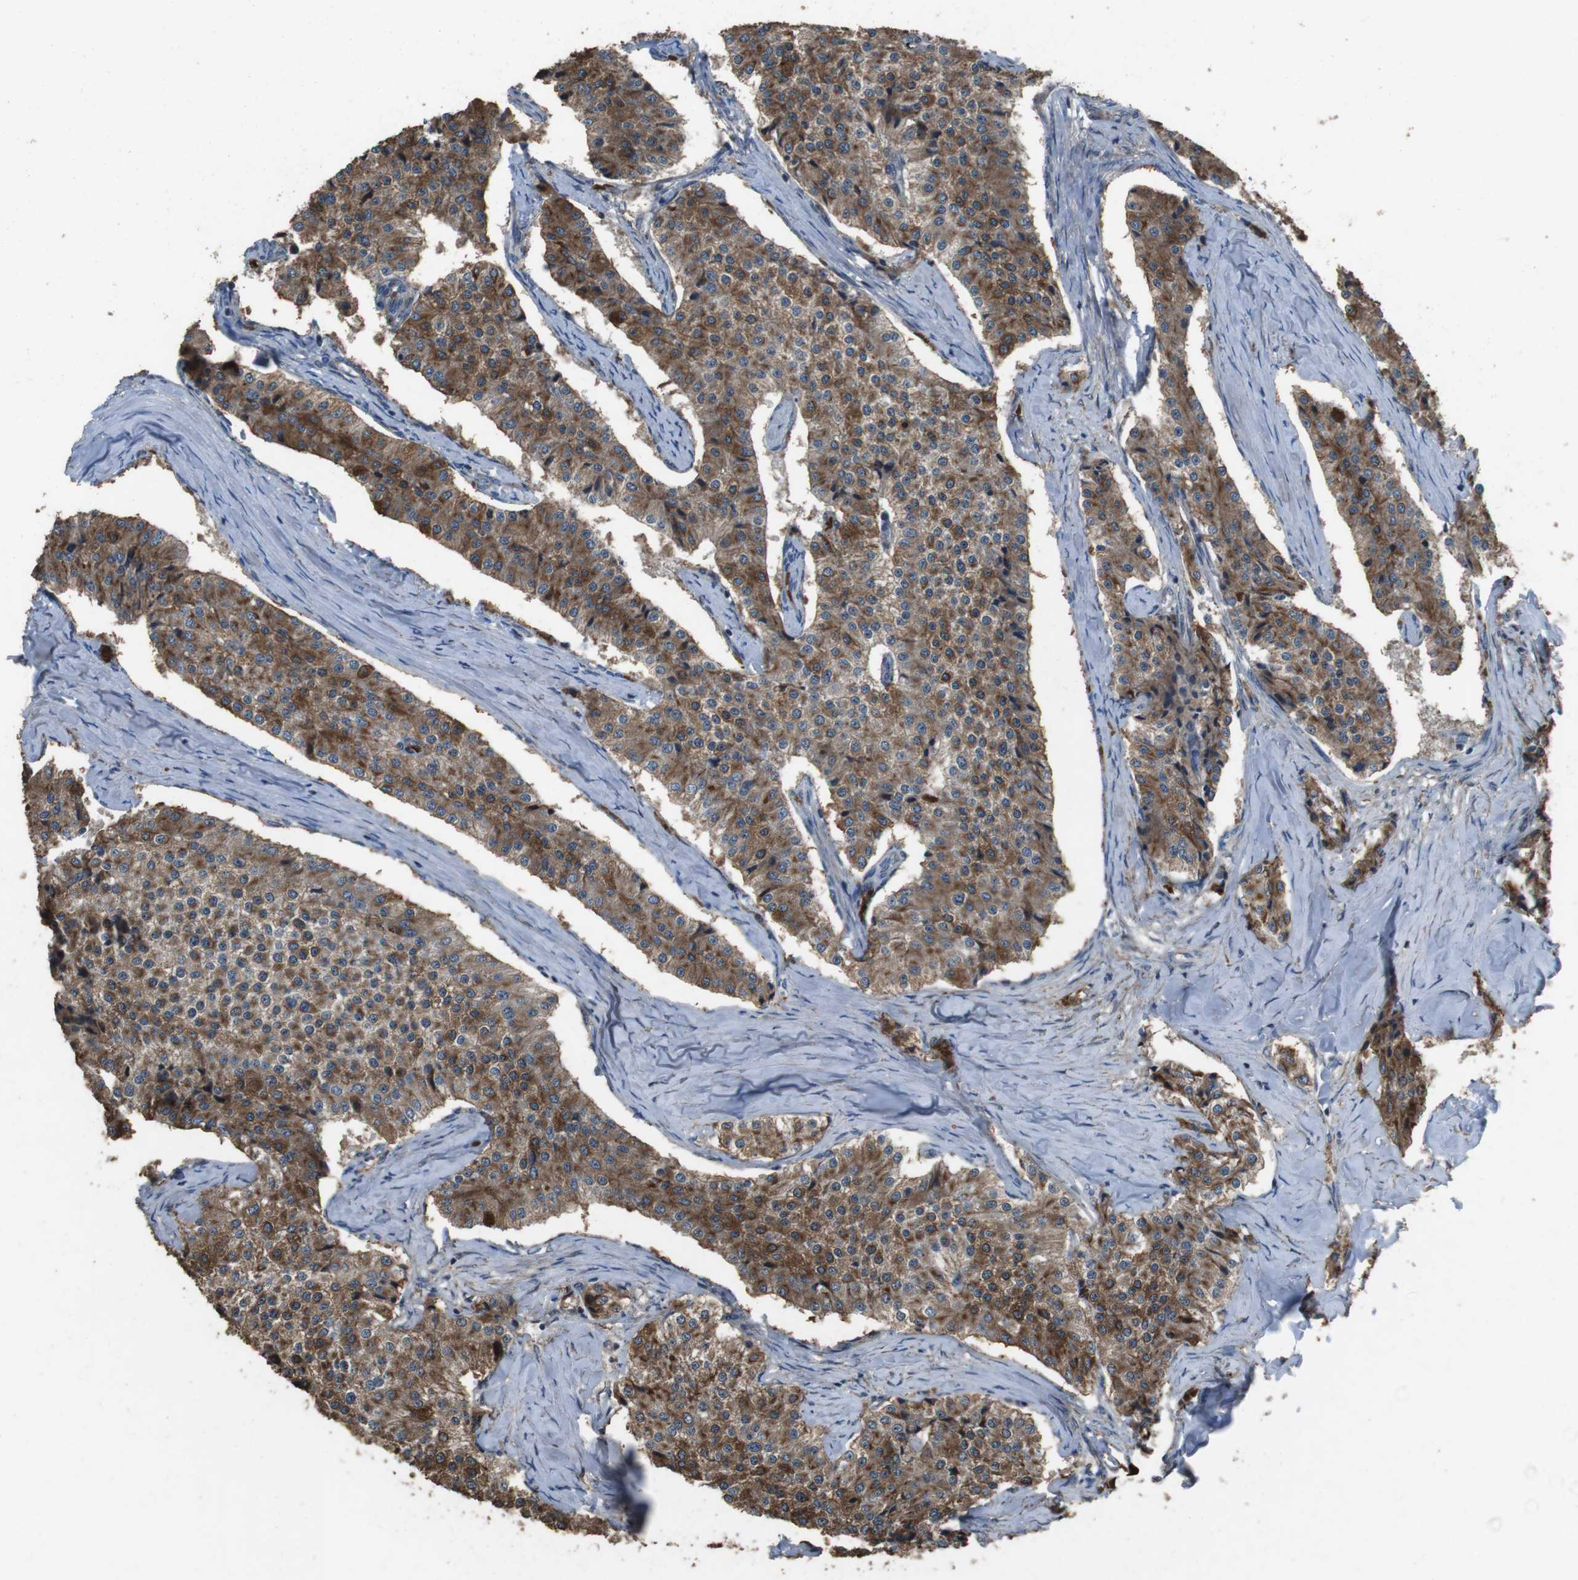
{"staining": {"intensity": "moderate", "quantity": ">75%", "location": "cytoplasmic/membranous"}, "tissue": "carcinoid", "cell_type": "Tumor cells", "image_type": "cancer", "snomed": [{"axis": "morphology", "description": "Carcinoid, malignant, NOS"}, {"axis": "topography", "description": "Colon"}], "caption": "A high-resolution histopathology image shows immunohistochemistry staining of carcinoid, which exhibits moderate cytoplasmic/membranous staining in approximately >75% of tumor cells.", "gene": "FAM174B", "patient": {"sex": "female", "age": 52}}